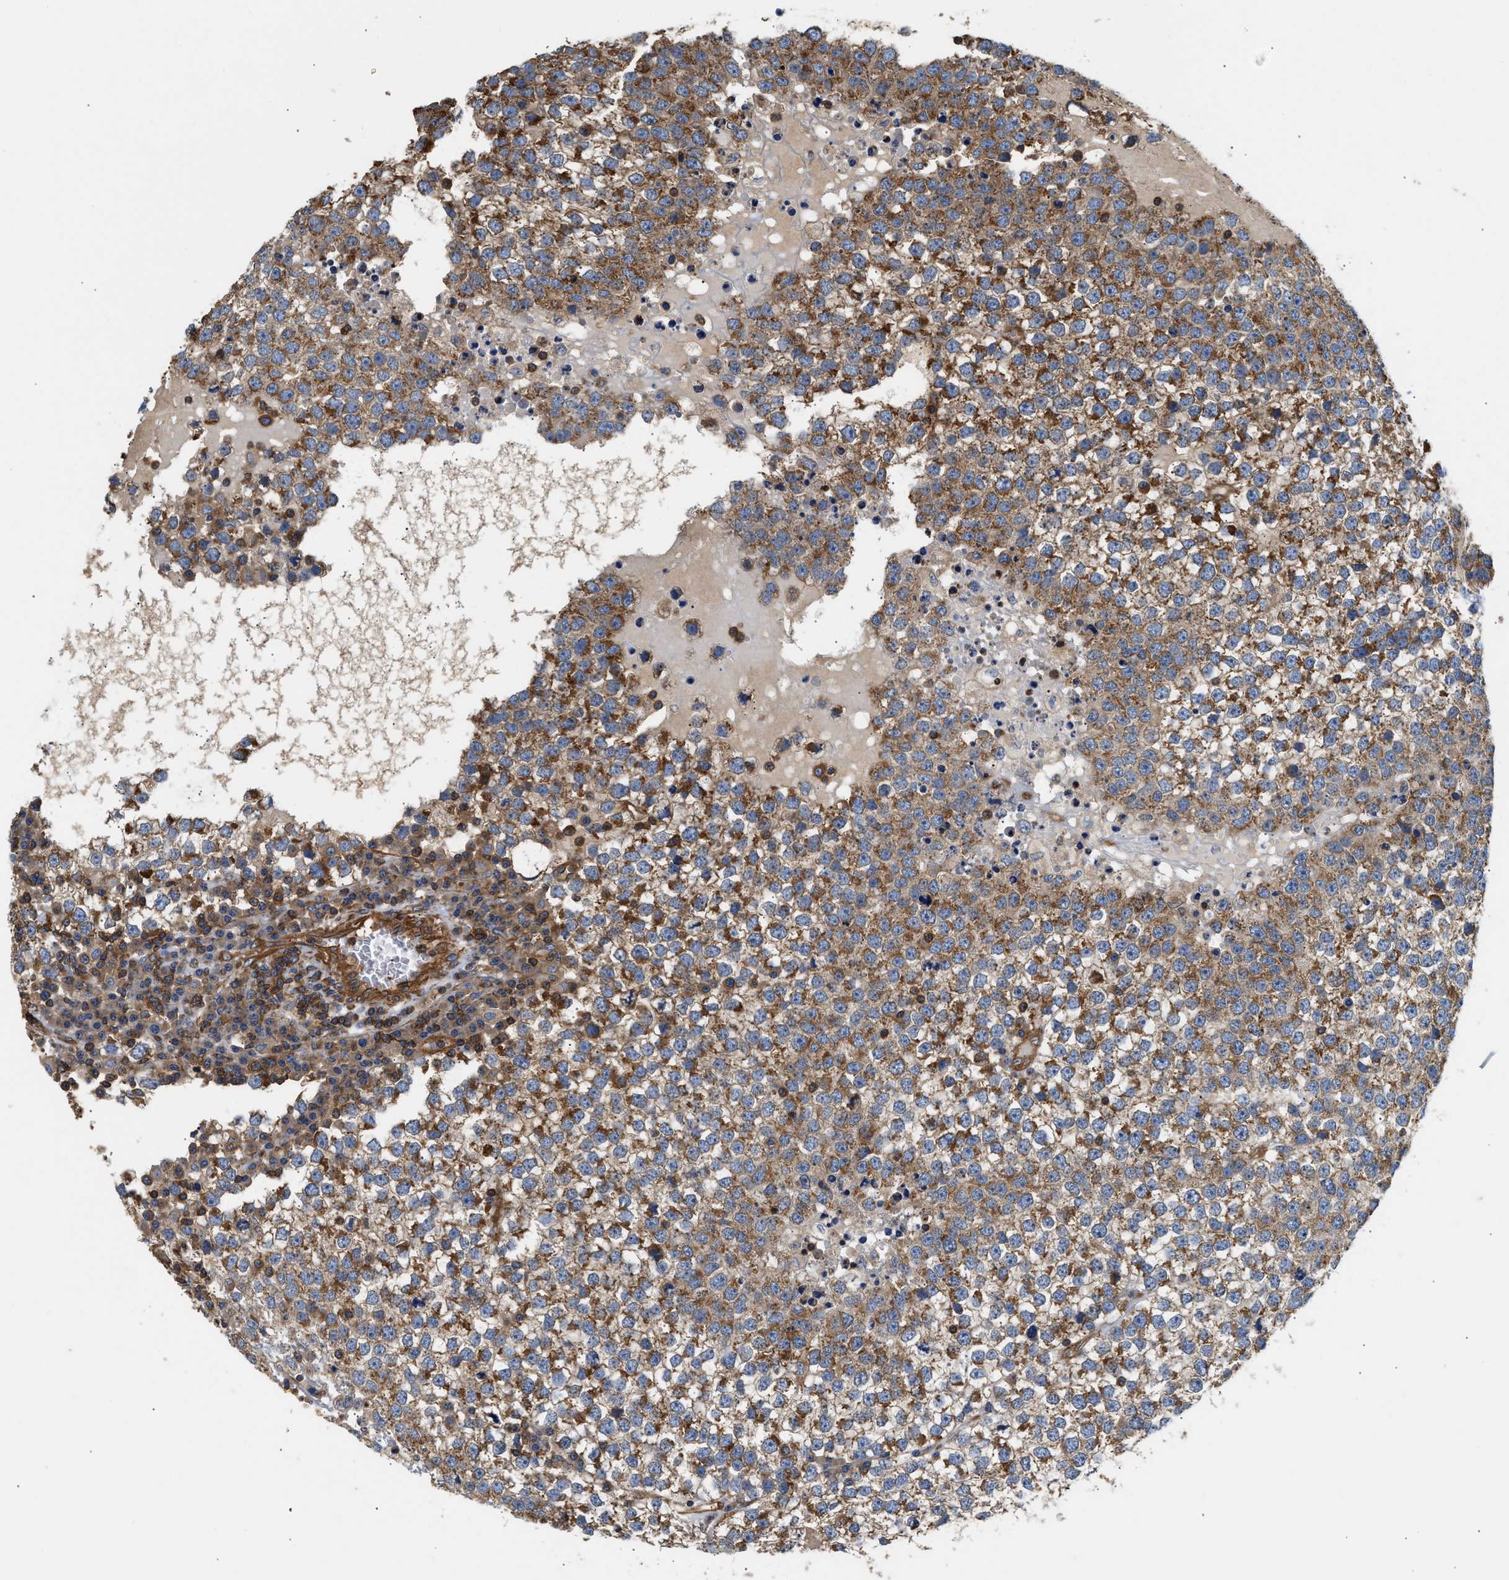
{"staining": {"intensity": "moderate", "quantity": ">75%", "location": "cytoplasmic/membranous"}, "tissue": "testis cancer", "cell_type": "Tumor cells", "image_type": "cancer", "snomed": [{"axis": "morphology", "description": "Seminoma, NOS"}, {"axis": "topography", "description": "Testis"}], "caption": "The histopathology image exhibits a brown stain indicating the presence of a protein in the cytoplasmic/membranous of tumor cells in testis cancer (seminoma). The staining is performed using DAB brown chromogen to label protein expression. The nuclei are counter-stained blue using hematoxylin.", "gene": "SAMD9L", "patient": {"sex": "male", "age": 65}}